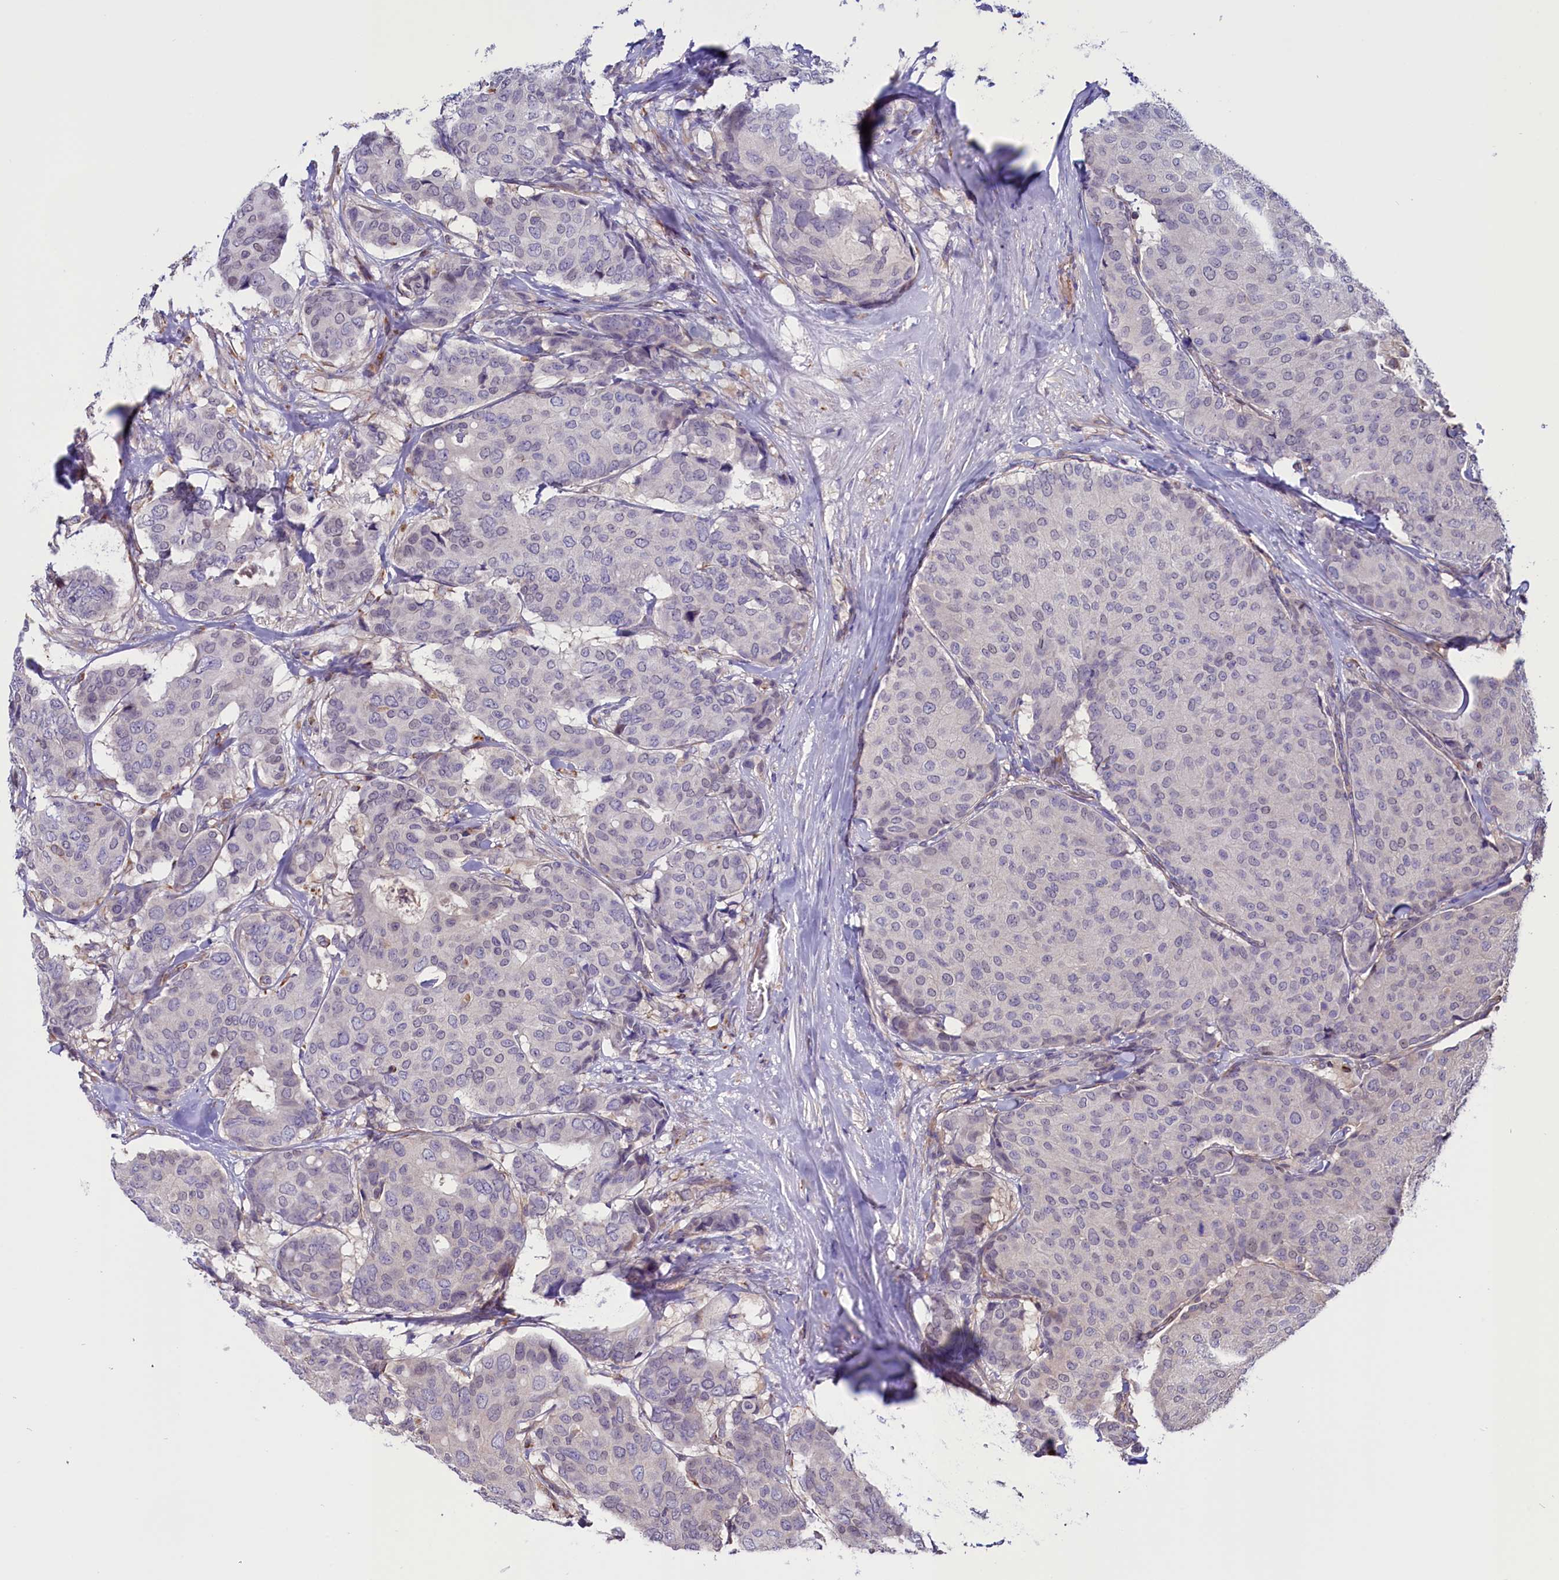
{"staining": {"intensity": "negative", "quantity": "none", "location": "none"}, "tissue": "breast cancer", "cell_type": "Tumor cells", "image_type": "cancer", "snomed": [{"axis": "morphology", "description": "Duct carcinoma"}, {"axis": "topography", "description": "Breast"}], "caption": "The photomicrograph exhibits no significant positivity in tumor cells of breast cancer (intraductal carcinoma).", "gene": "PDILT", "patient": {"sex": "female", "age": 75}}